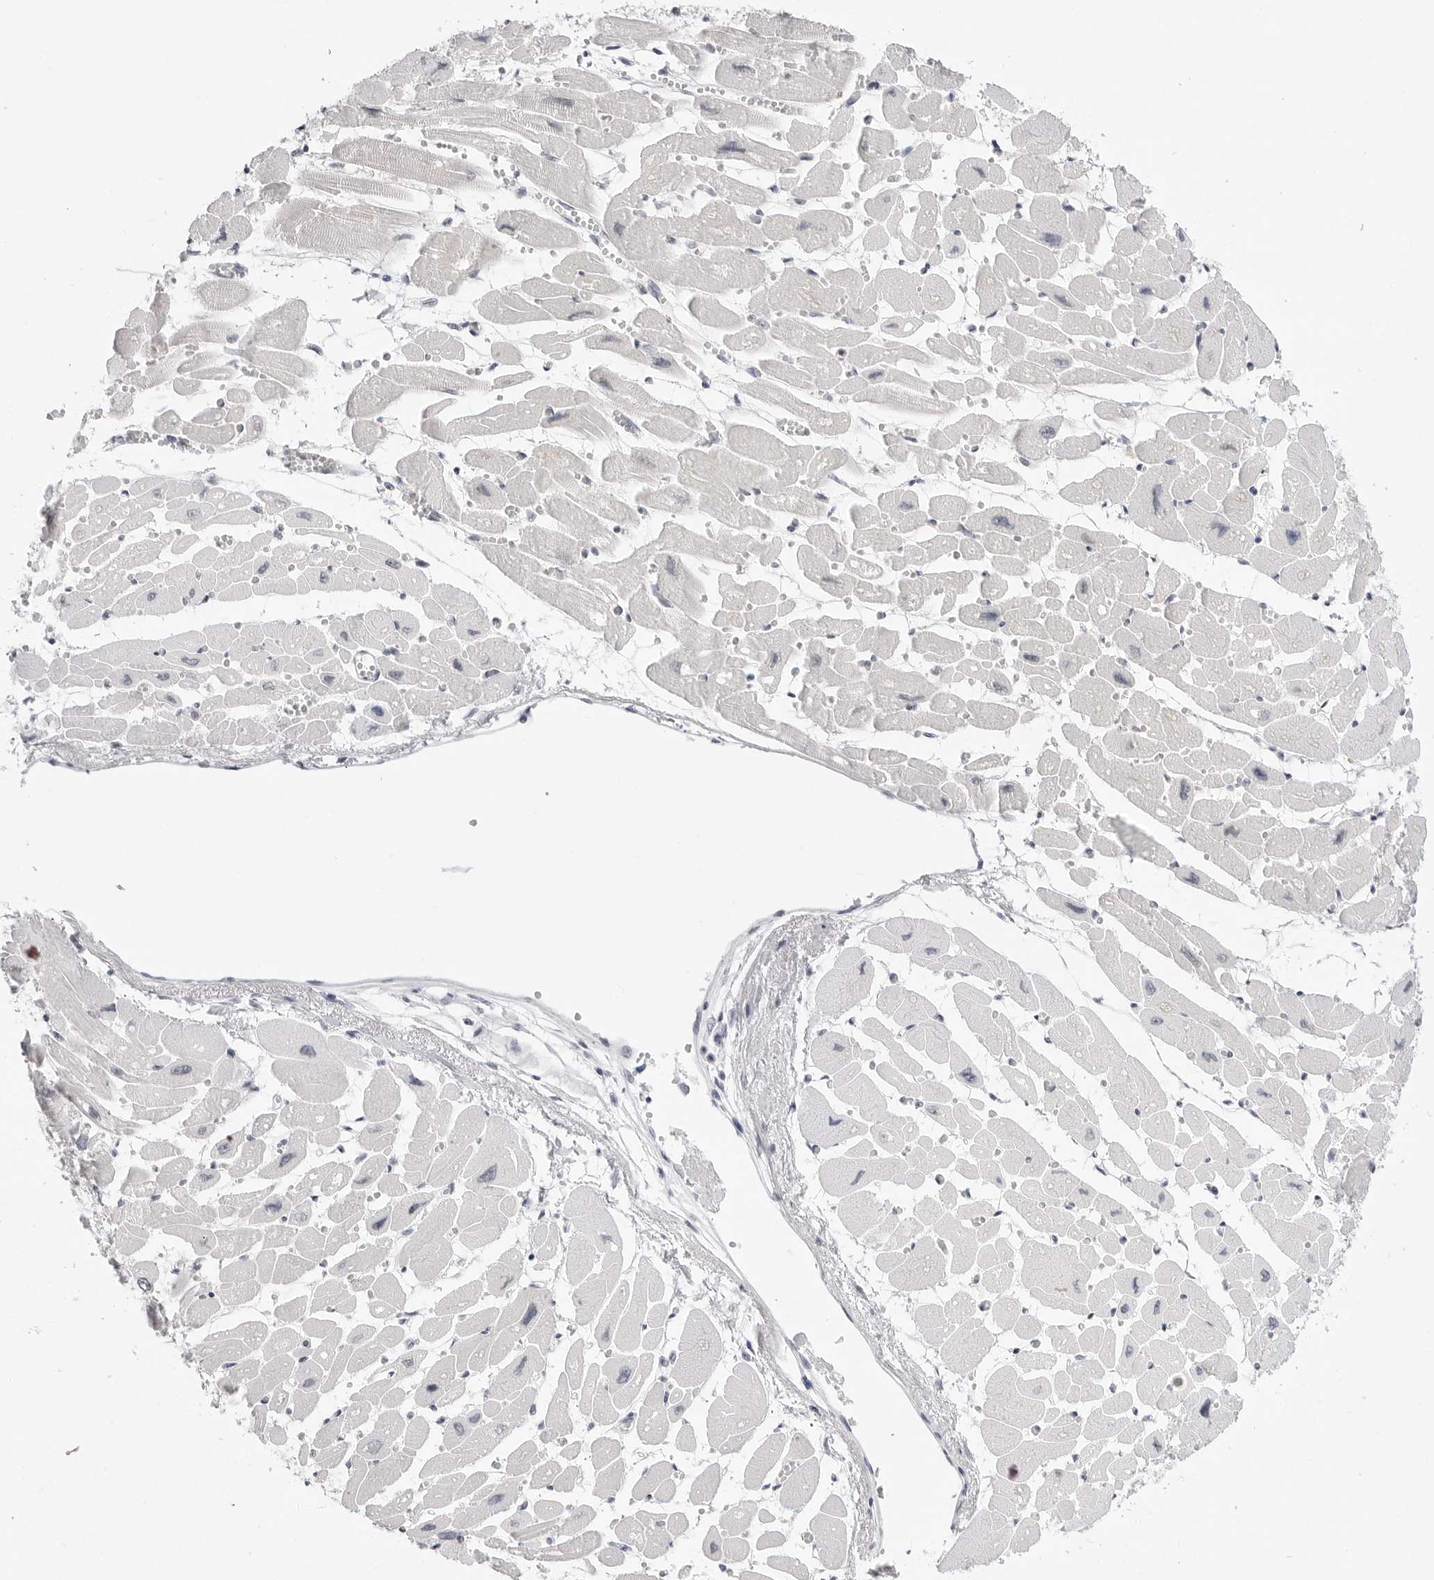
{"staining": {"intensity": "negative", "quantity": "none", "location": "none"}, "tissue": "heart muscle", "cell_type": "Cardiomyocytes", "image_type": "normal", "snomed": [{"axis": "morphology", "description": "Normal tissue, NOS"}, {"axis": "topography", "description": "Heart"}], "caption": "This is a image of IHC staining of benign heart muscle, which shows no expression in cardiomyocytes.", "gene": "PPP2R5C", "patient": {"sex": "female", "age": 54}}